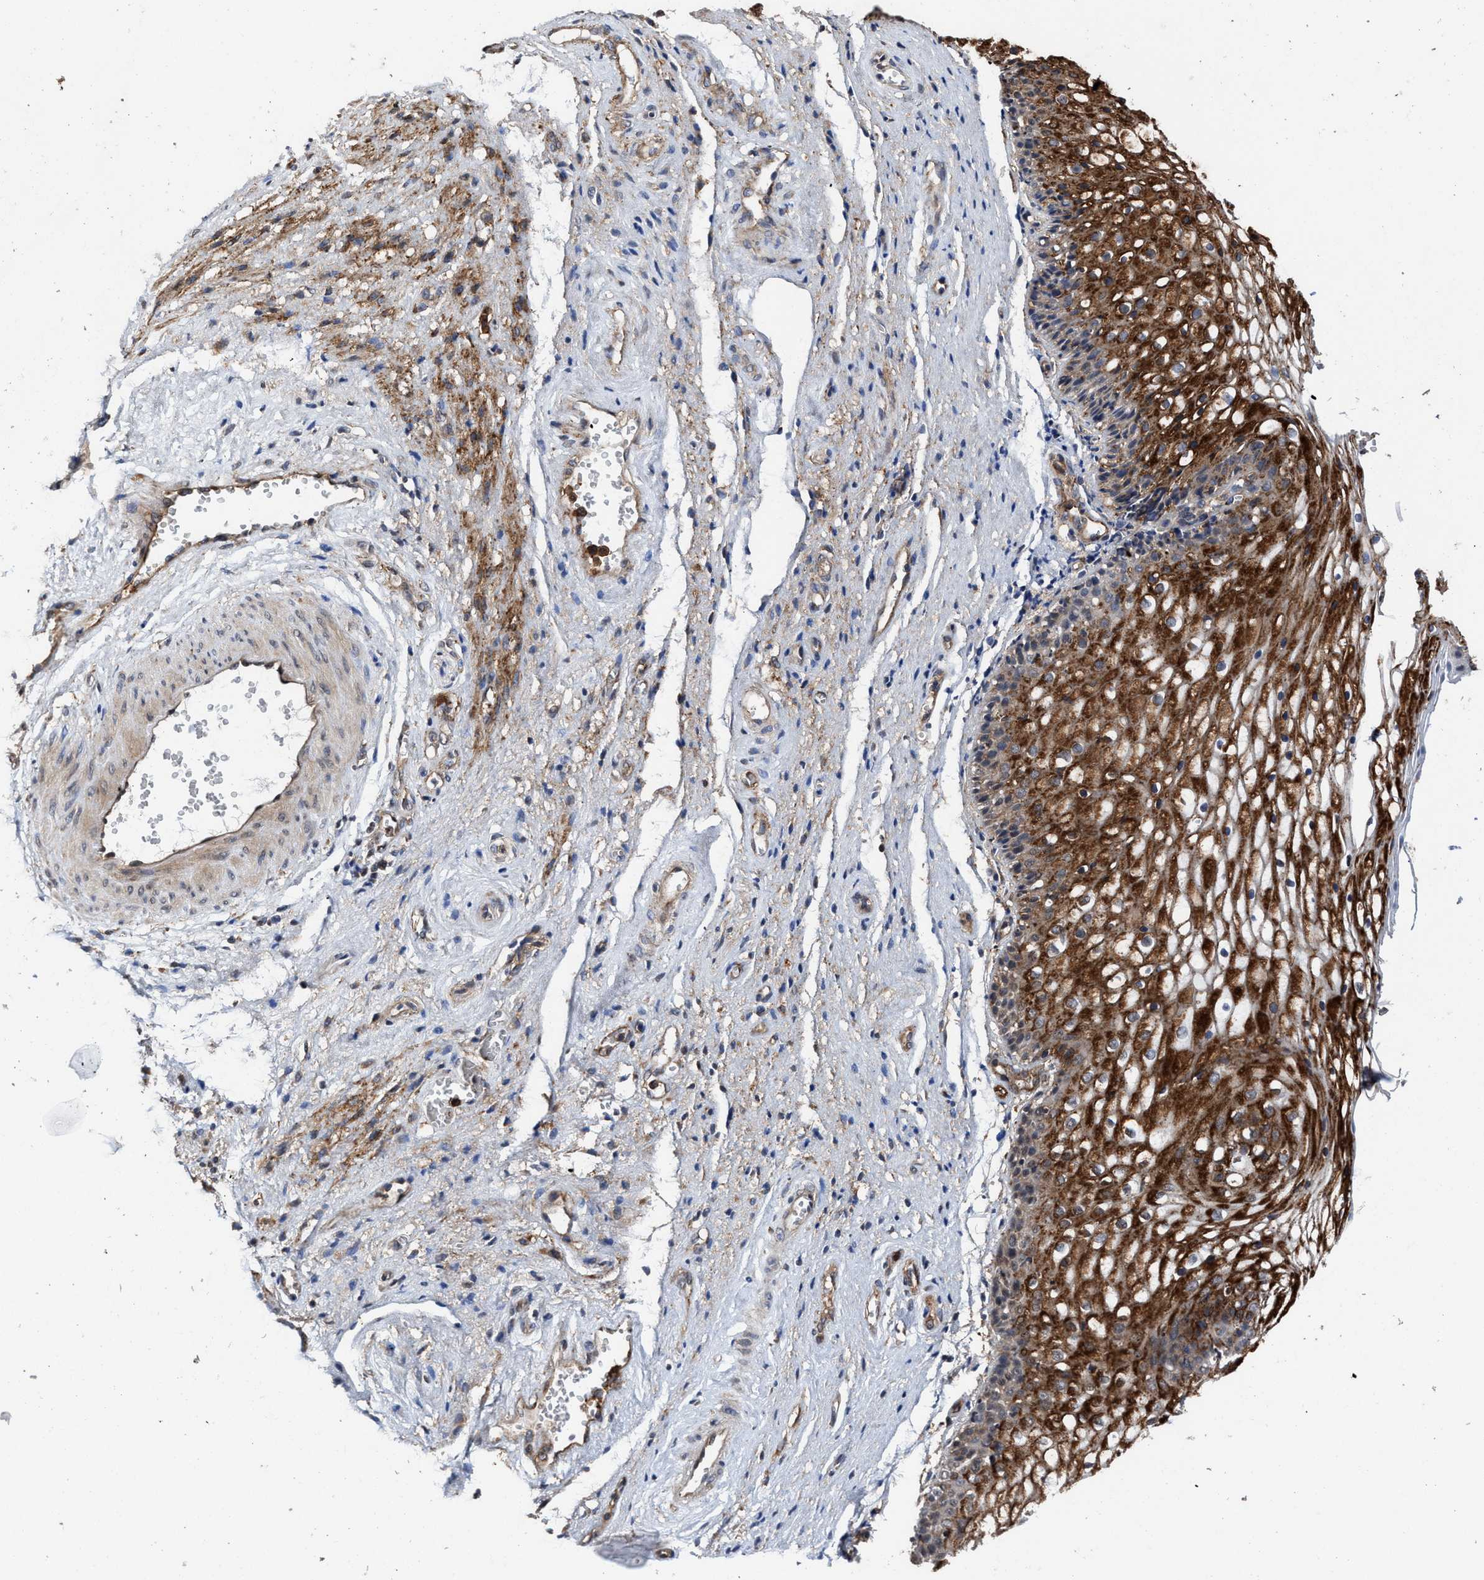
{"staining": {"intensity": "strong", "quantity": ">75%", "location": "cytoplasmic/membranous"}, "tissue": "vagina", "cell_type": "Squamous epithelial cells", "image_type": "normal", "snomed": [{"axis": "morphology", "description": "Normal tissue, NOS"}, {"axis": "topography", "description": "Vagina"}], "caption": "An IHC image of benign tissue is shown. Protein staining in brown labels strong cytoplasmic/membranous positivity in vagina within squamous epithelial cells.", "gene": "SEPTIN2", "patient": {"sex": "female", "age": 34}}